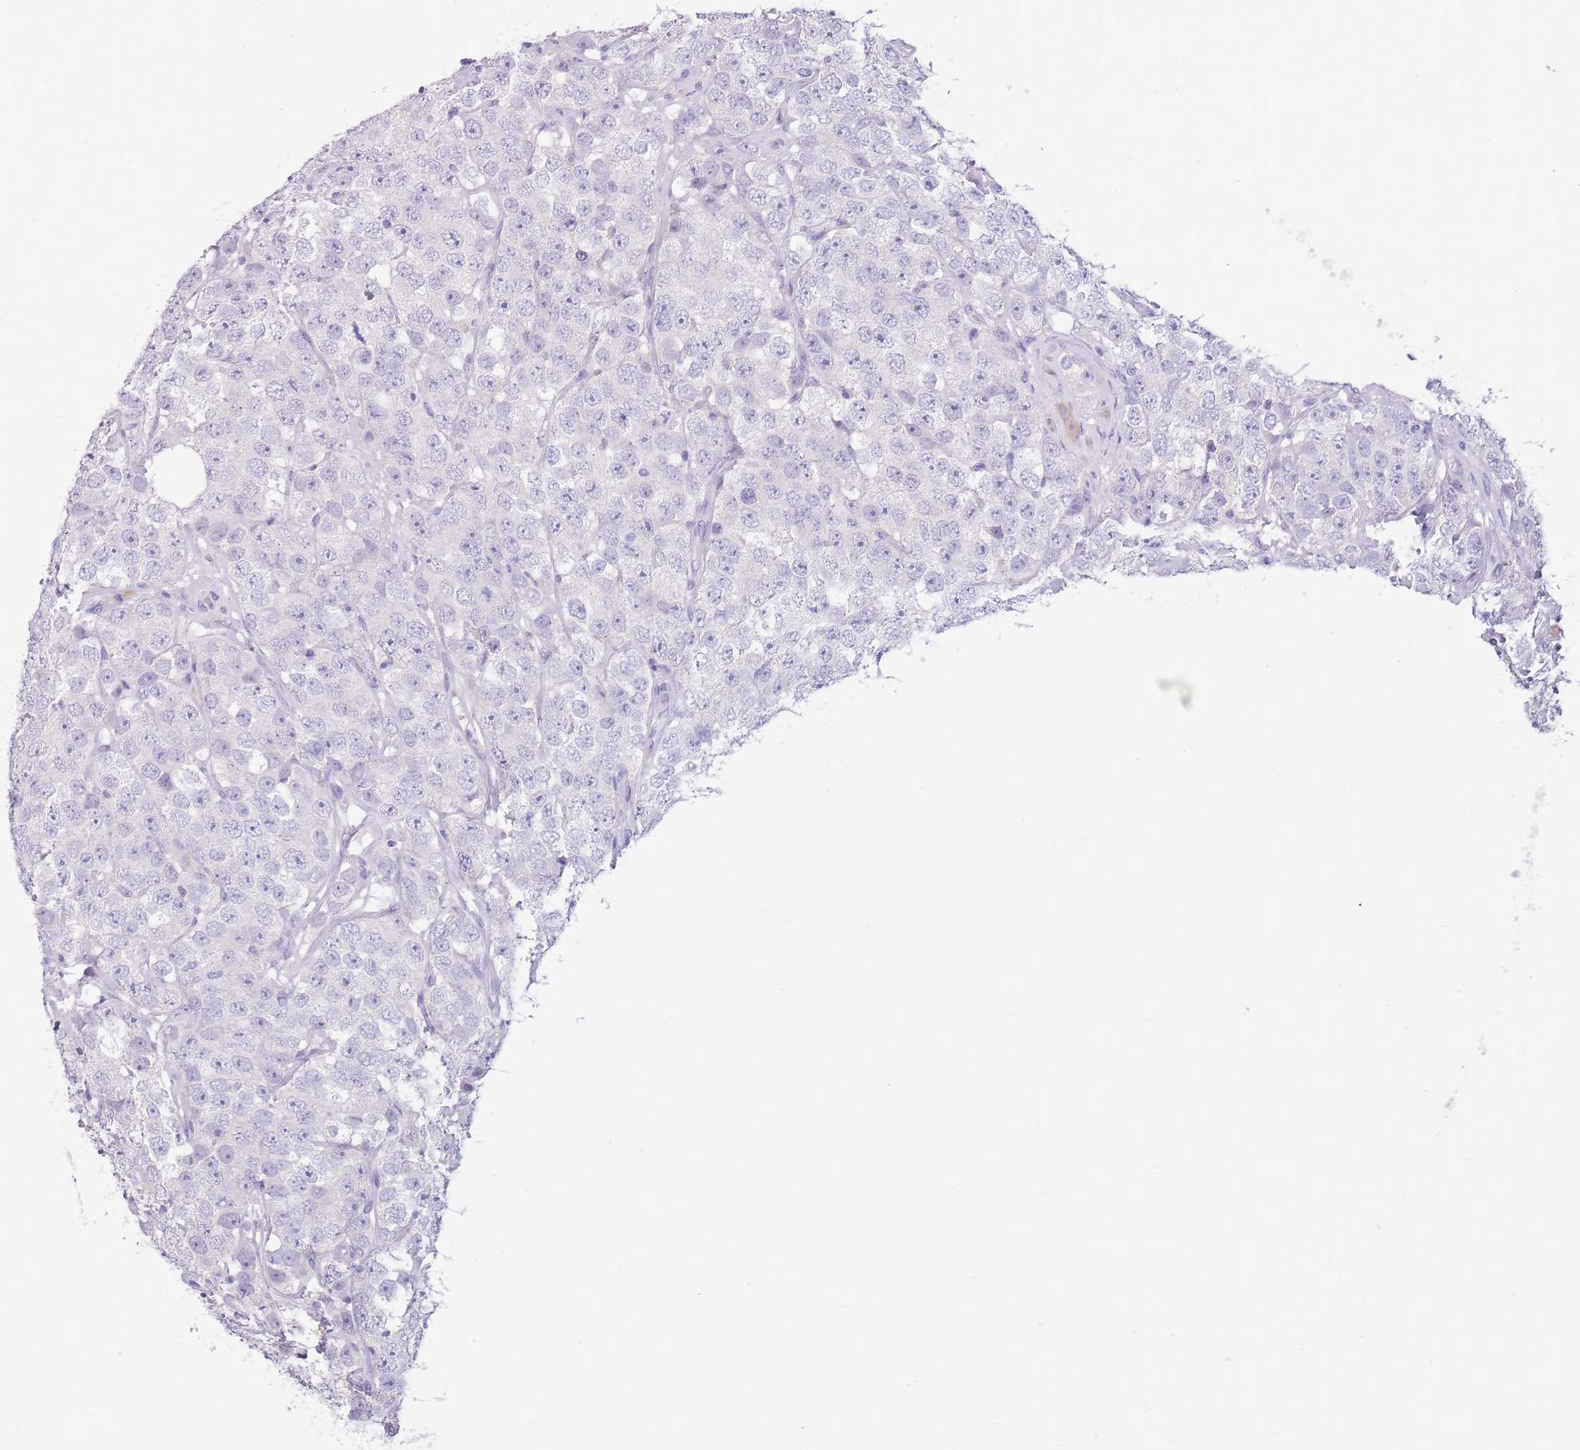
{"staining": {"intensity": "negative", "quantity": "none", "location": "none"}, "tissue": "testis cancer", "cell_type": "Tumor cells", "image_type": "cancer", "snomed": [{"axis": "morphology", "description": "Seminoma, NOS"}, {"axis": "topography", "description": "Testis"}], "caption": "Testis cancer was stained to show a protein in brown. There is no significant expression in tumor cells.", "gene": "TOX2", "patient": {"sex": "male", "age": 28}}